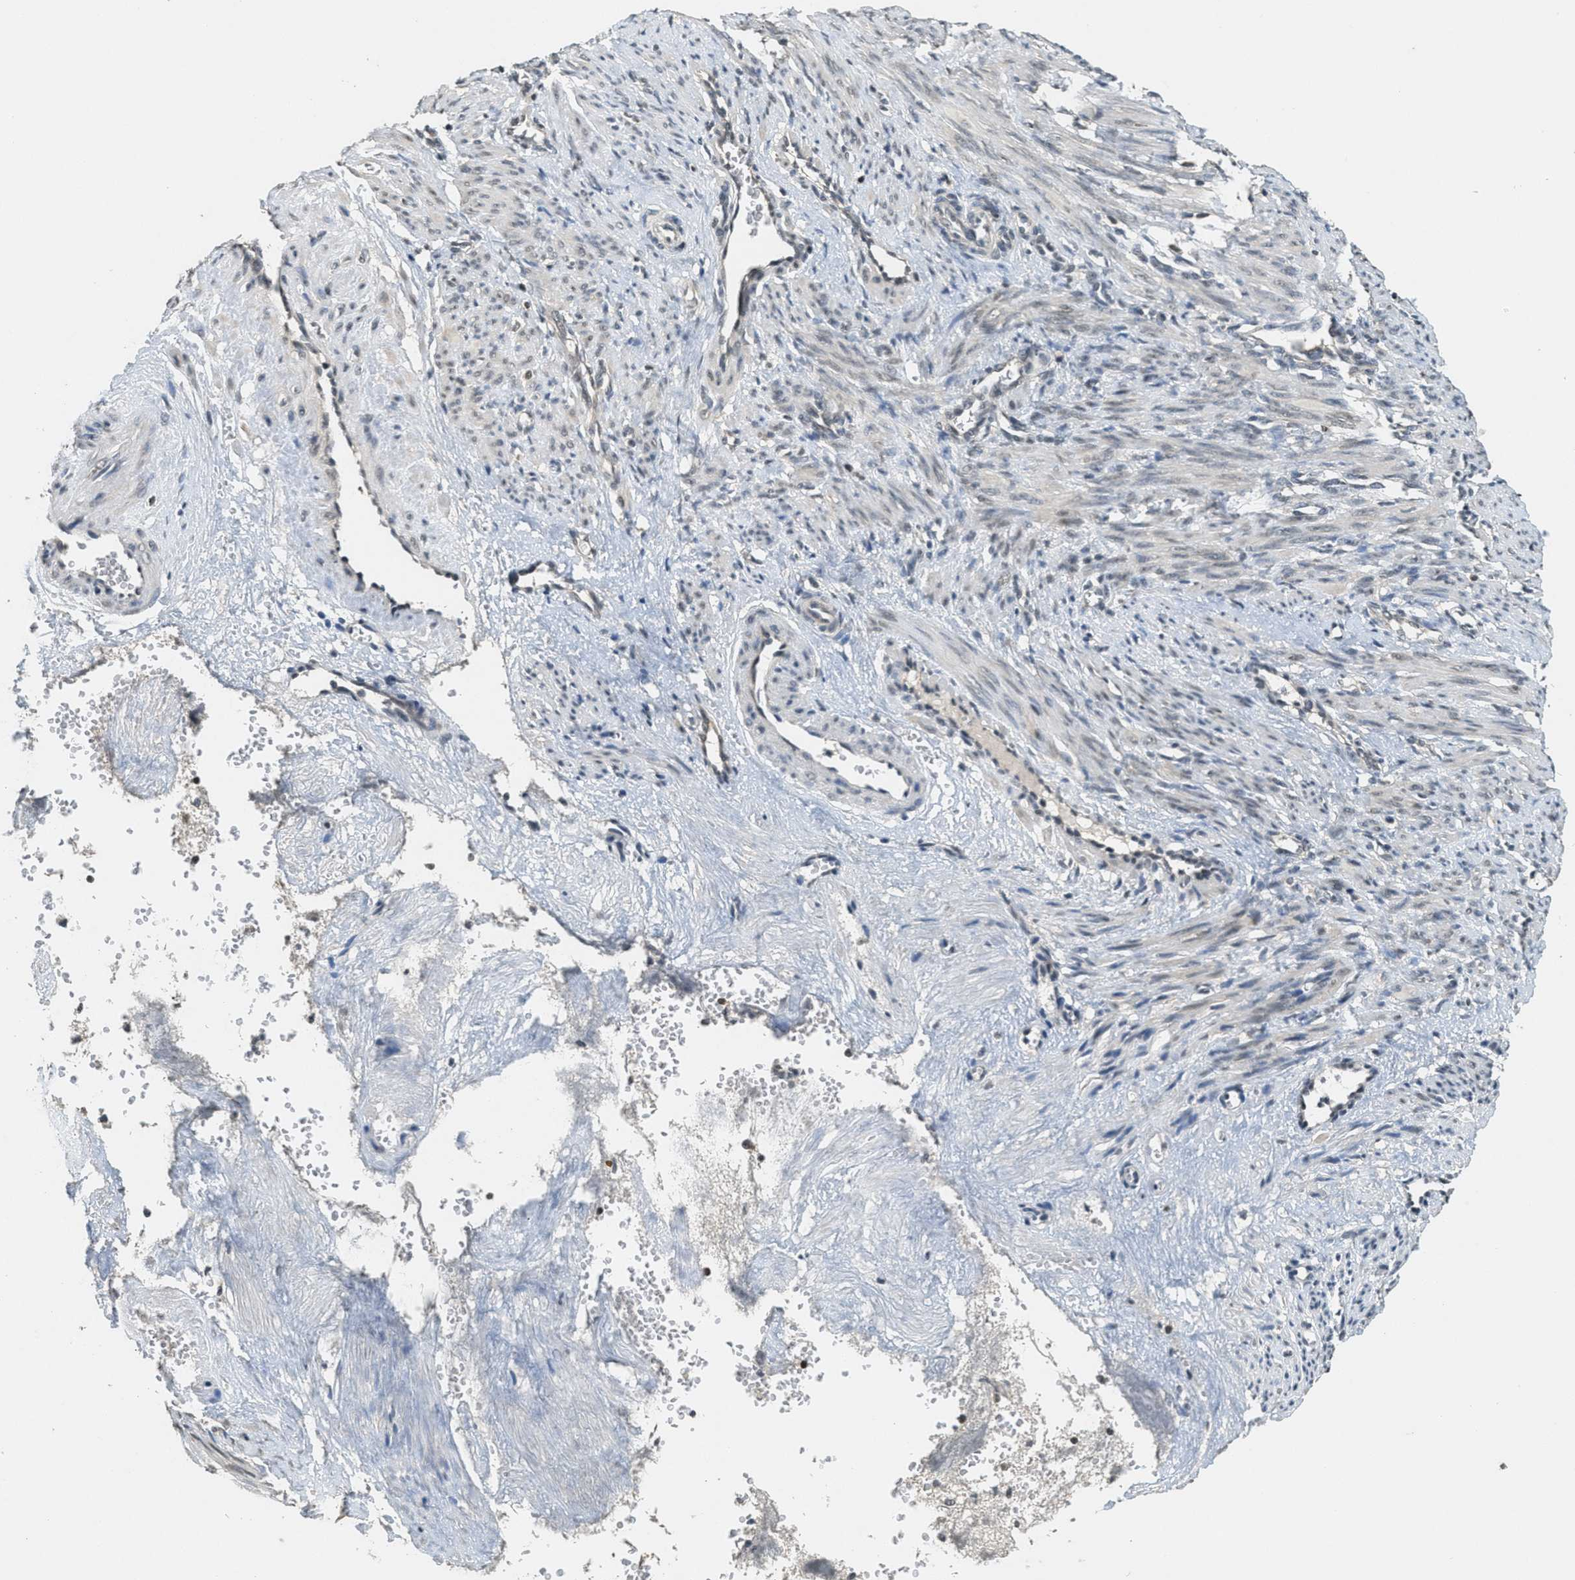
{"staining": {"intensity": "negative", "quantity": "none", "location": "none"}, "tissue": "smooth muscle", "cell_type": "Smooth muscle cells", "image_type": "normal", "snomed": [{"axis": "morphology", "description": "Normal tissue, NOS"}, {"axis": "topography", "description": "Endometrium"}], "caption": "Immunohistochemistry of normal human smooth muscle reveals no staining in smooth muscle cells. Nuclei are stained in blue.", "gene": "DNAJB1", "patient": {"sex": "female", "age": 33}}